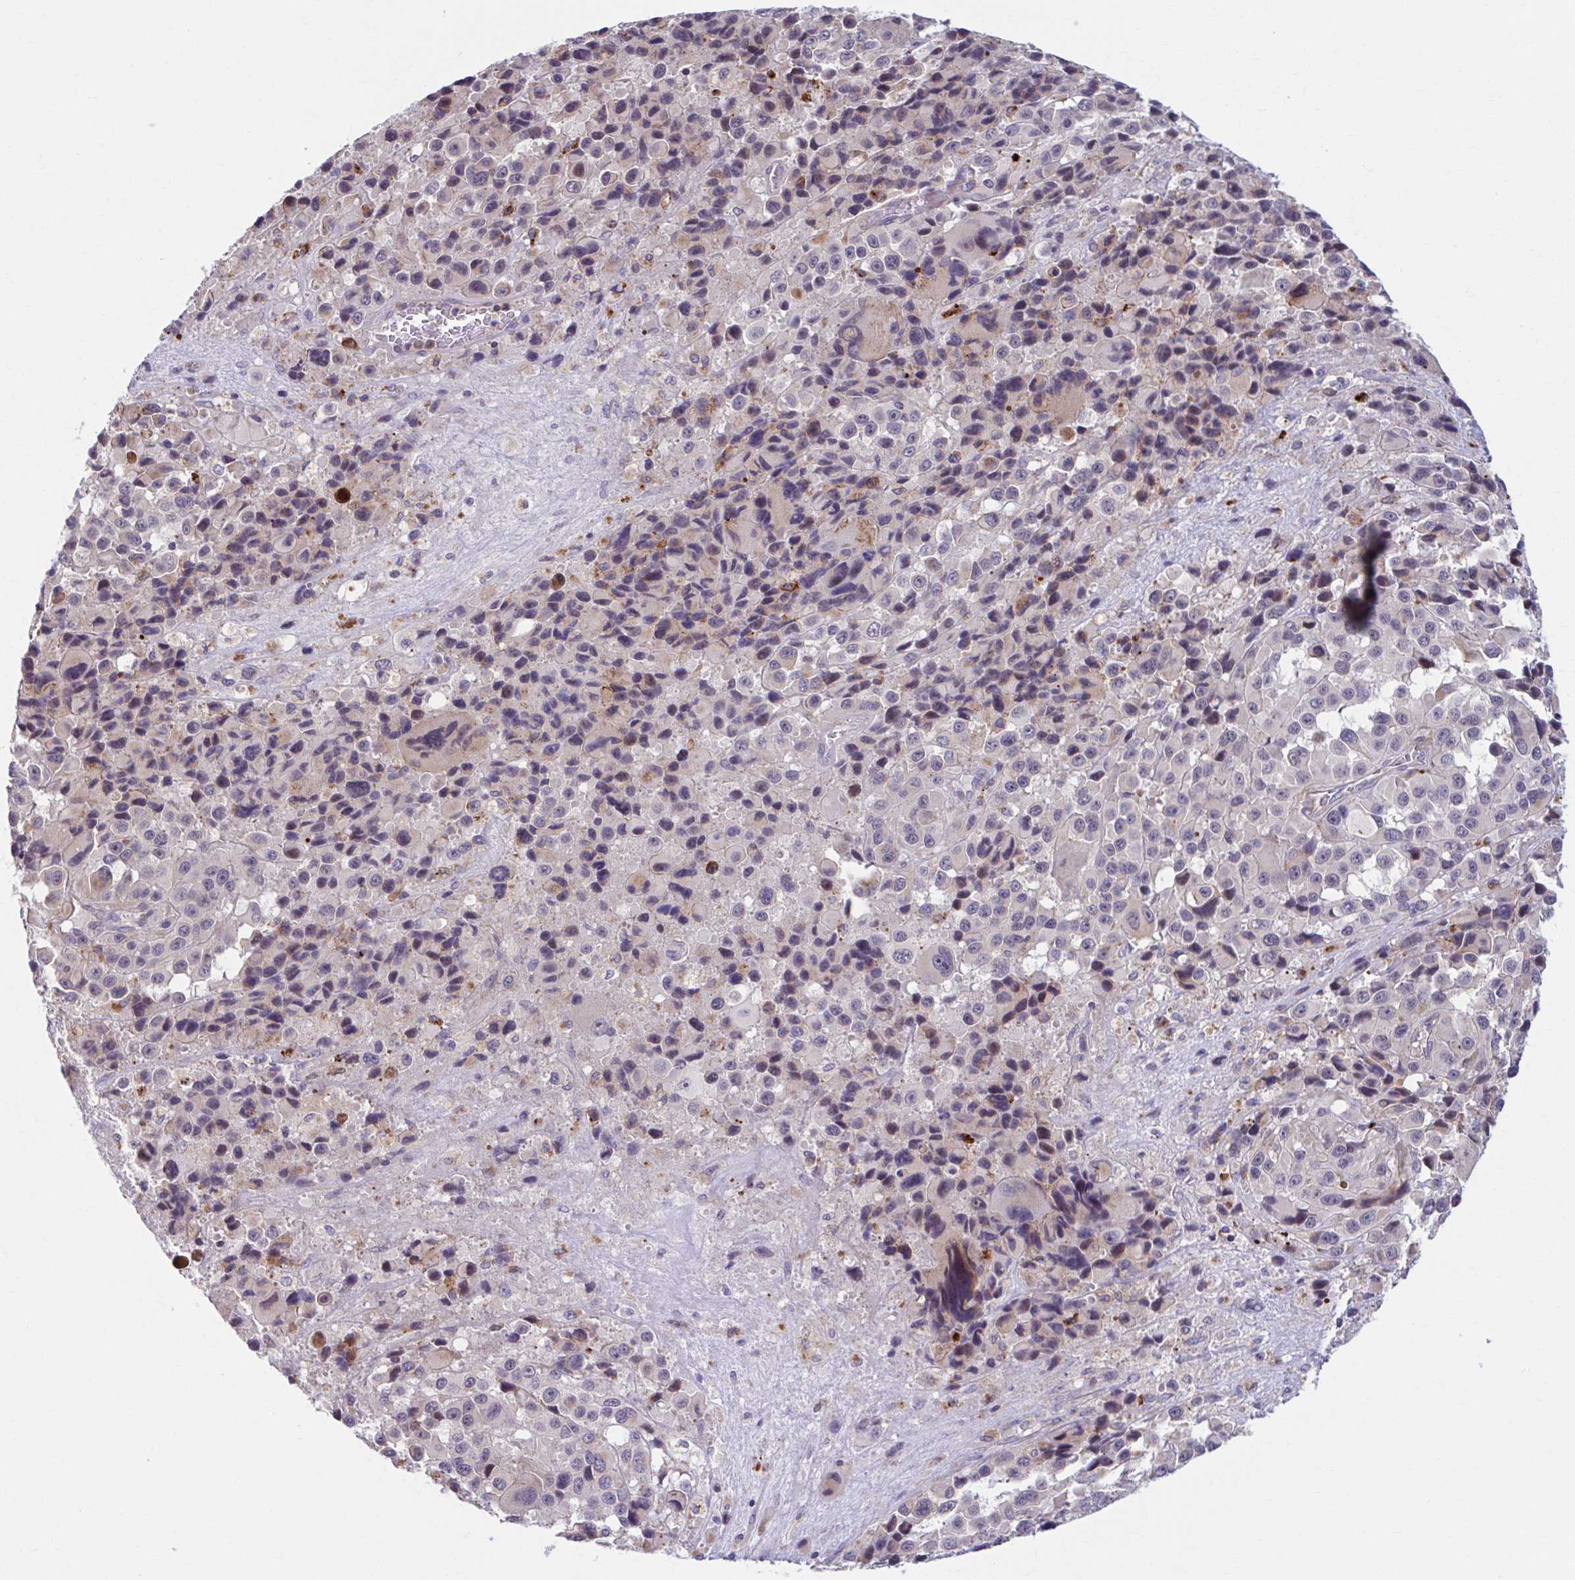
{"staining": {"intensity": "weak", "quantity": "25%-75%", "location": "cytoplasmic/membranous"}, "tissue": "melanoma", "cell_type": "Tumor cells", "image_type": "cancer", "snomed": [{"axis": "morphology", "description": "Malignant melanoma, Metastatic site"}, {"axis": "topography", "description": "Lymph node"}], "caption": "DAB immunohistochemical staining of melanoma reveals weak cytoplasmic/membranous protein staining in approximately 25%-75% of tumor cells.", "gene": "ADAT3", "patient": {"sex": "female", "age": 65}}